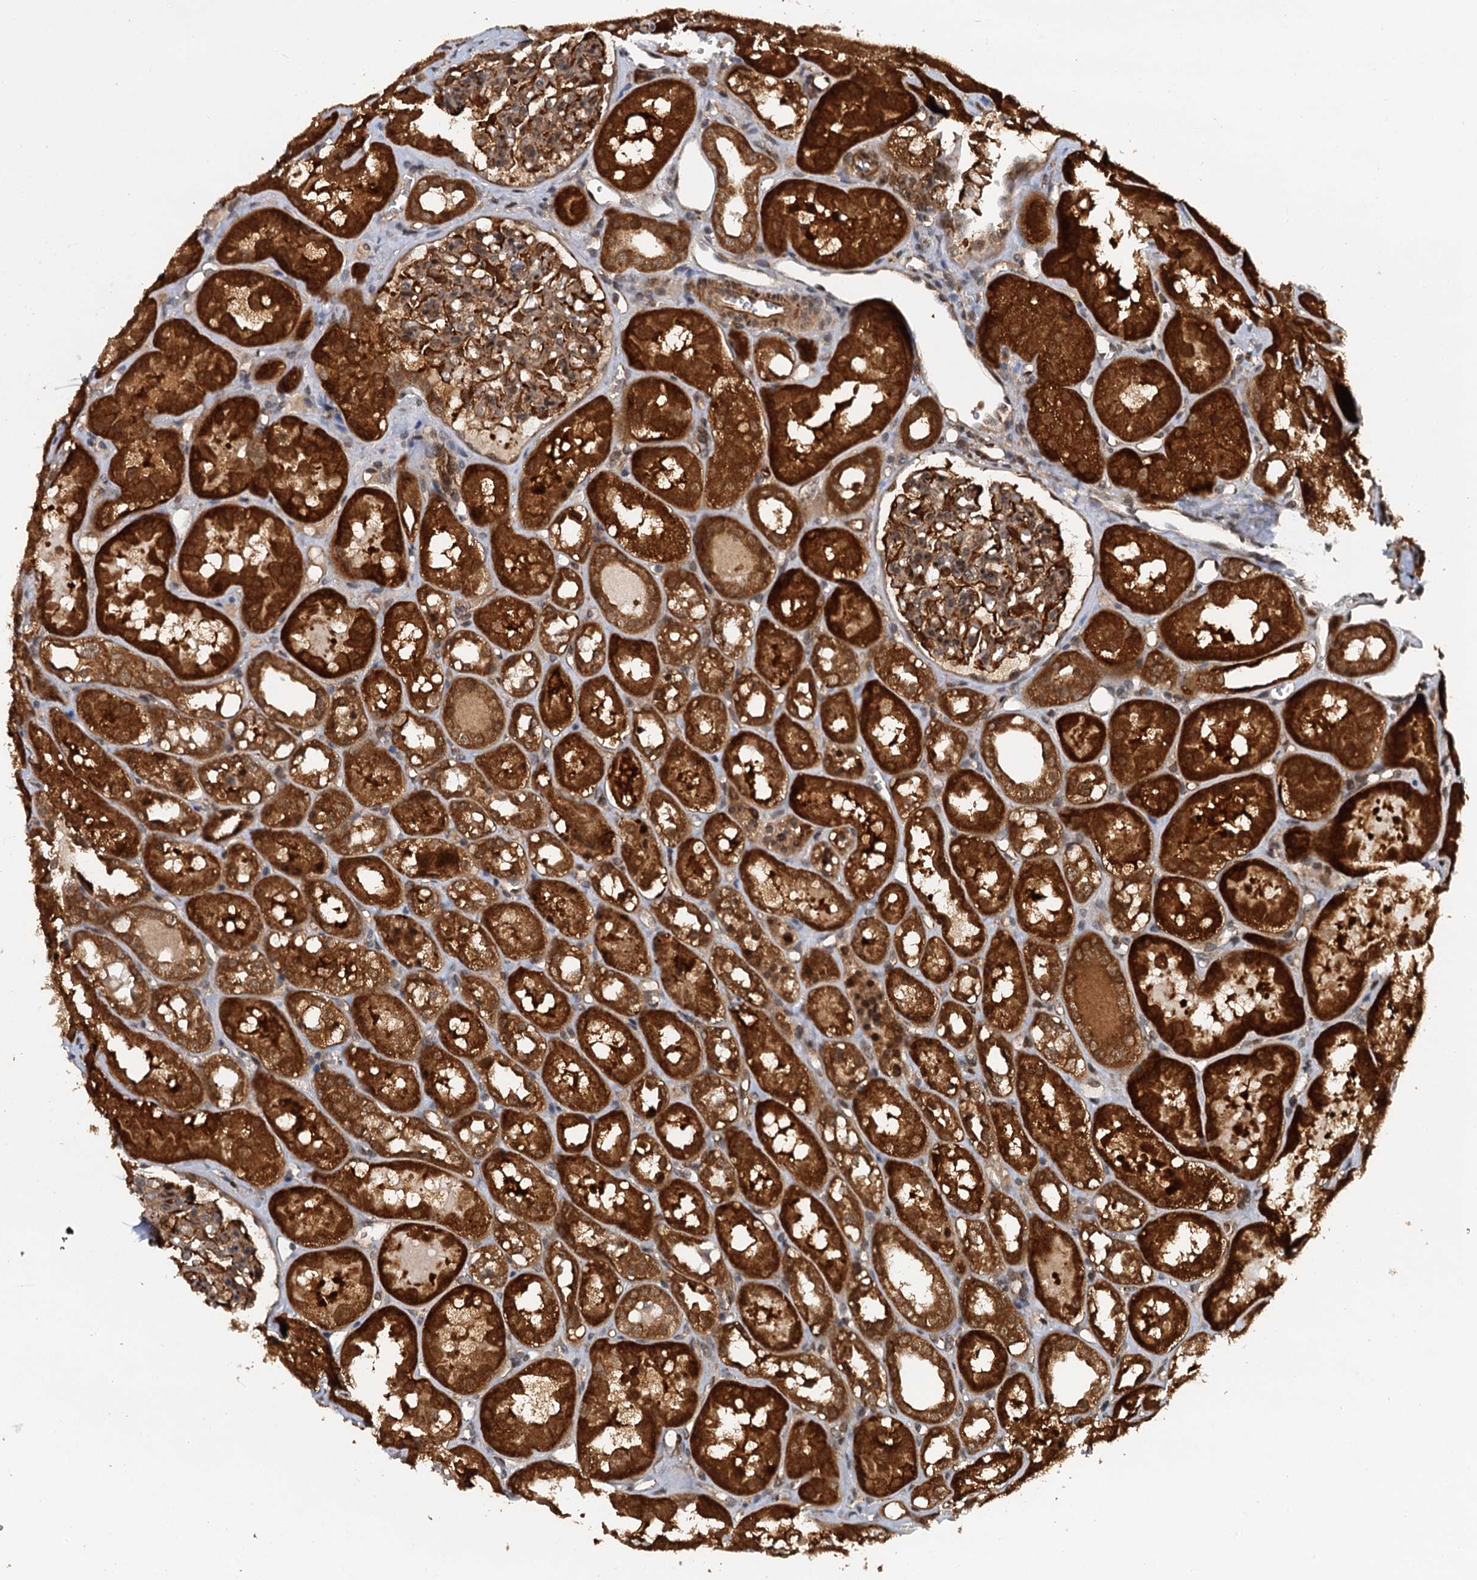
{"staining": {"intensity": "moderate", "quantity": ">75%", "location": "cytoplasmic/membranous"}, "tissue": "kidney", "cell_type": "Cells in glomeruli", "image_type": "normal", "snomed": [{"axis": "morphology", "description": "Normal tissue, NOS"}, {"axis": "topography", "description": "Kidney"}], "caption": "The histopathology image shows staining of normal kidney, revealing moderate cytoplasmic/membranous protein expression (brown color) within cells in glomeruli. (Brightfield microscopy of DAB IHC at high magnification).", "gene": "STUB1", "patient": {"sex": "male", "age": 16}}